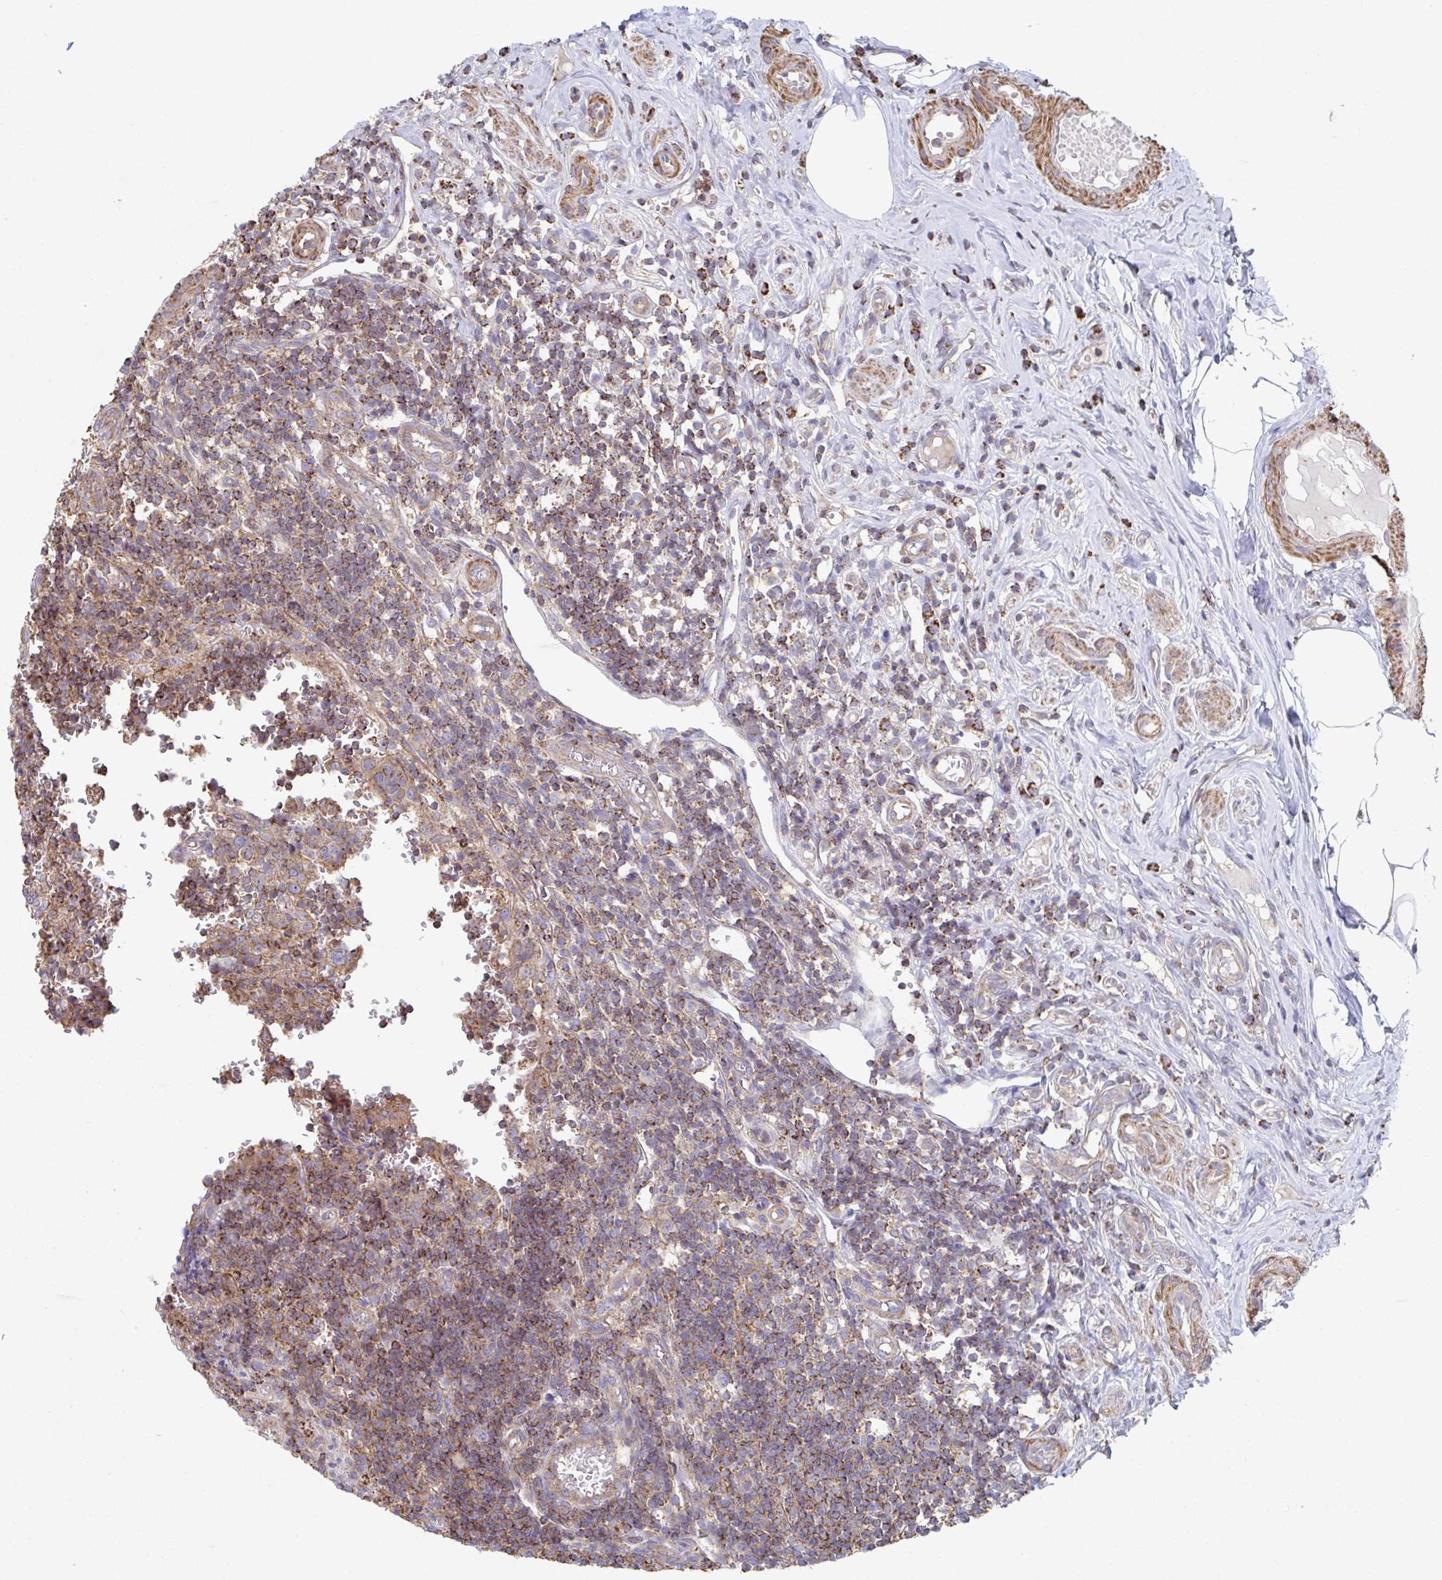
{"staining": {"intensity": "moderate", "quantity": ">75%", "location": "cytoplasmic/membranous"}, "tissue": "appendix", "cell_type": "Glandular cells", "image_type": "normal", "snomed": [{"axis": "morphology", "description": "Normal tissue, NOS"}, {"axis": "topography", "description": "Appendix"}], "caption": "The histopathology image displays immunohistochemical staining of unremarkable appendix. There is moderate cytoplasmic/membranous staining is identified in approximately >75% of glandular cells.", "gene": "KLHL34", "patient": {"sex": "male", "age": 18}}